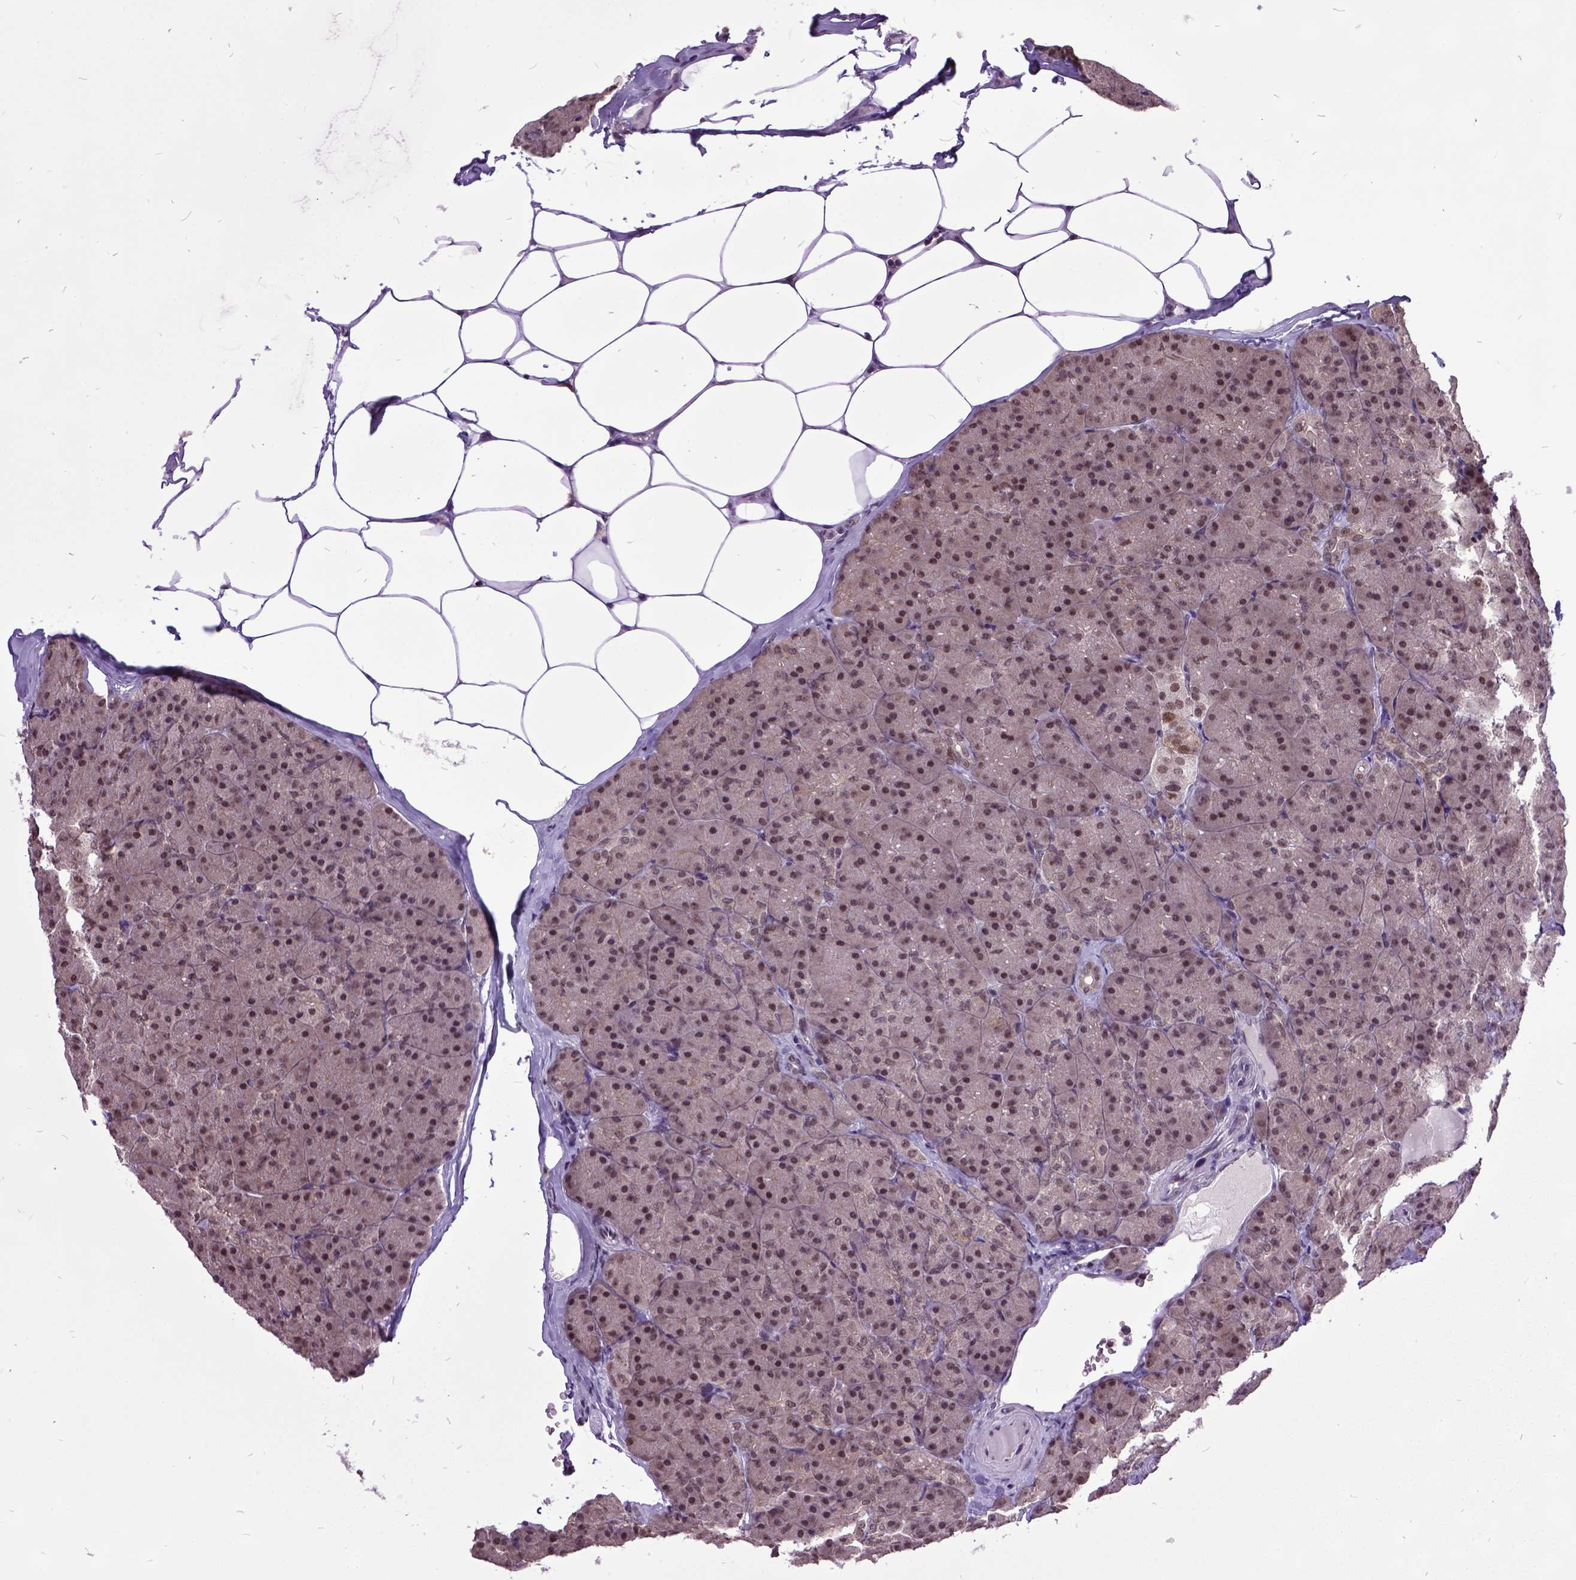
{"staining": {"intensity": "moderate", "quantity": ">75%", "location": "nuclear"}, "tissue": "pancreas", "cell_type": "Exocrine glandular cells", "image_type": "normal", "snomed": [{"axis": "morphology", "description": "Normal tissue, NOS"}, {"axis": "topography", "description": "Pancreas"}], "caption": "Immunohistochemistry (IHC) staining of unremarkable pancreas, which demonstrates medium levels of moderate nuclear expression in approximately >75% of exocrine glandular cells indicating moderate nuclear protein staining. The staining was performed using DAB (brown) for protein detection and nuclei were counterstained in hematoxylin (blue).", "gene": "ORC5", "patient": {"sex": "male", "age": 57}}